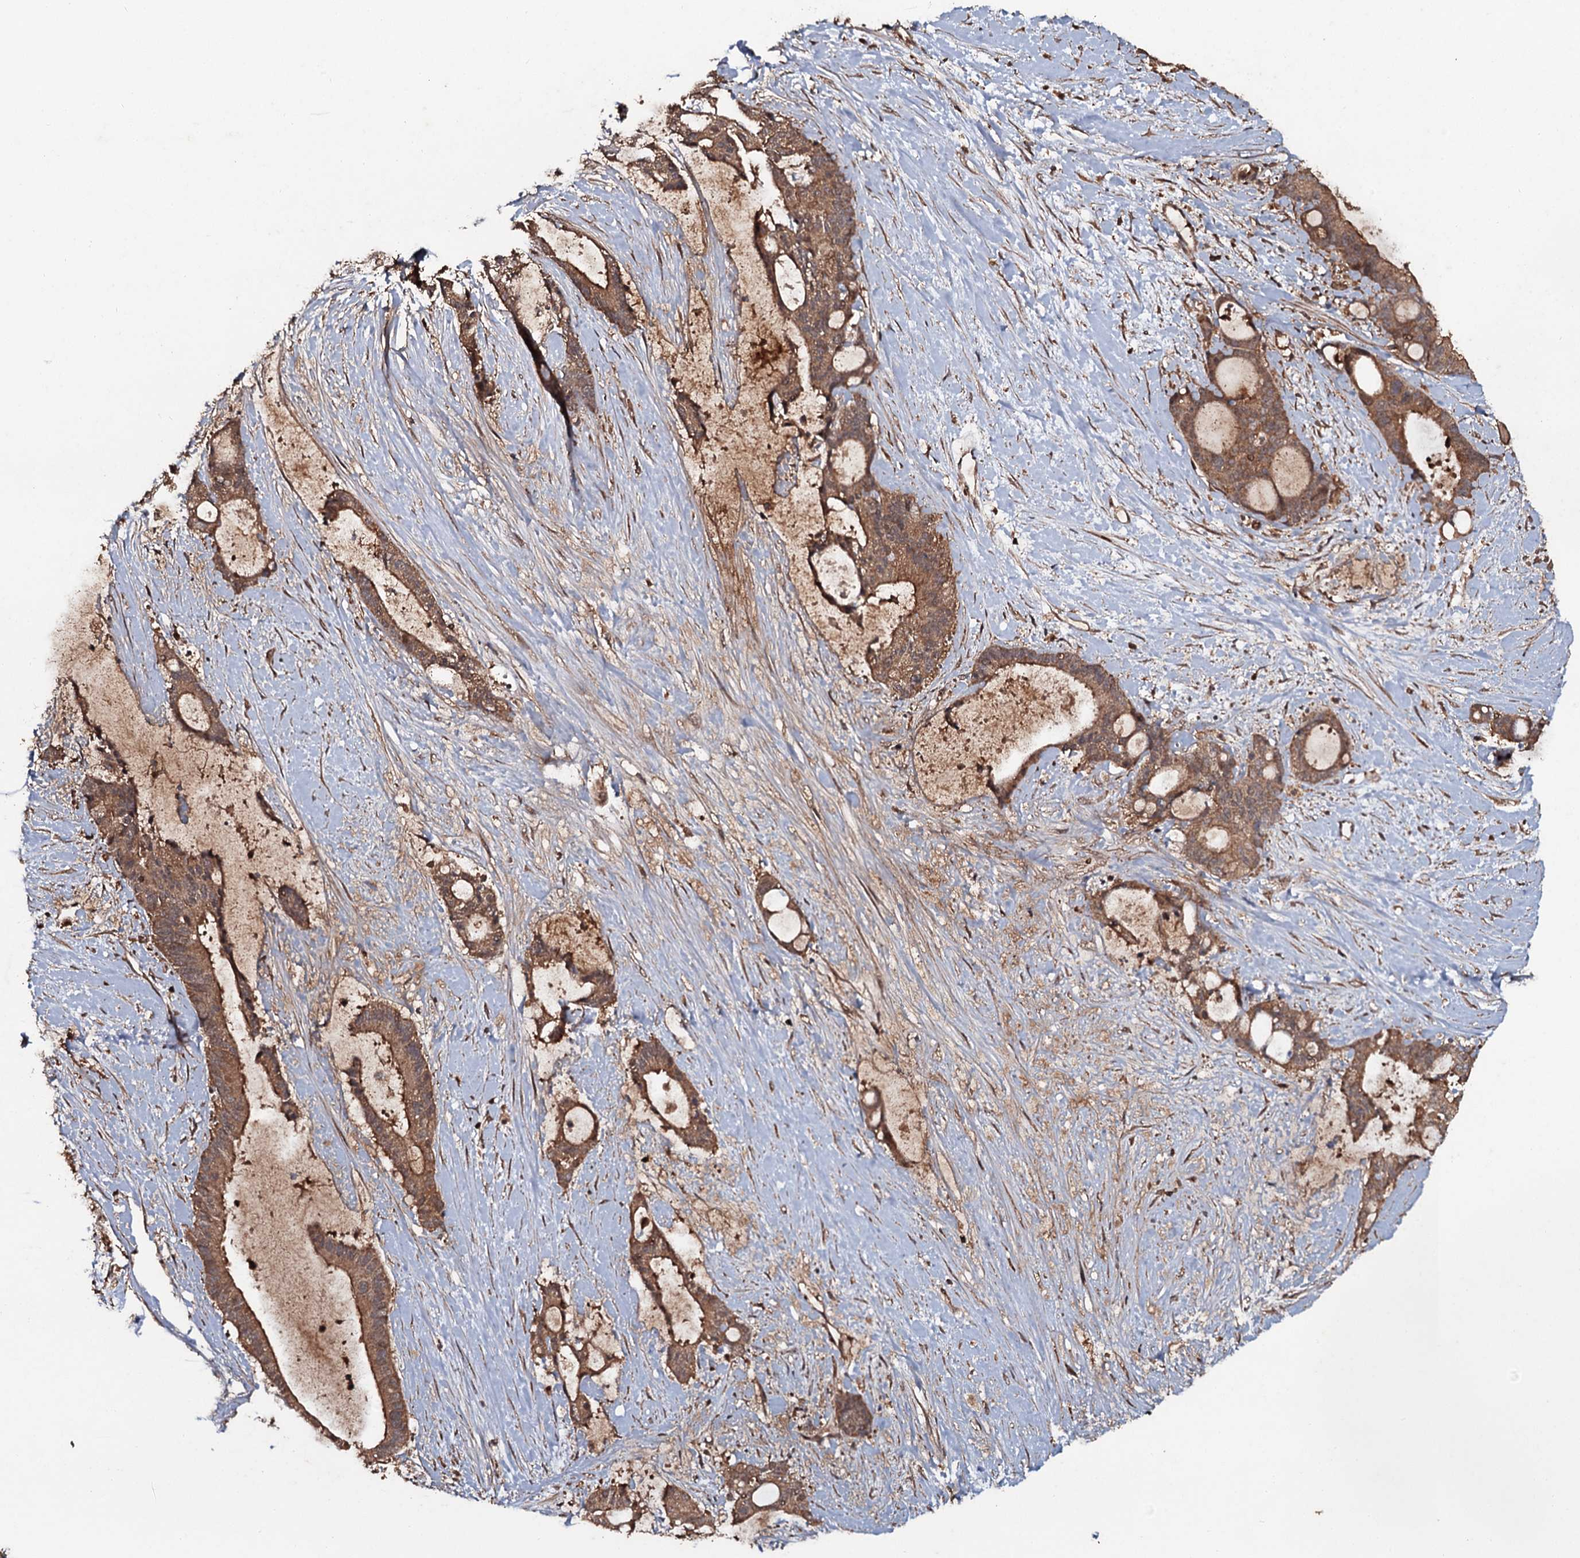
{"staining": {"intensity": "moderate", "quantity": ">75%", "location": "cytoplasmic/membranous"}, "tissue": "liver cancer", "cell_type": "Tumor cells", "image_type": "cancer", "snomed": [{"axis": "morphology", "description": "Normal tissue, NOS"}, {"axis": "morphology", "description": "Cholangiocarcinoma"}, {"axis": "topography", "description": "Liver"}, {"axis": "topography", "description": "Peripheral nerve tissue"}], "caption": "Protein staining displays moderate cytoplasmic/membranous expression in approximately >75% of tumor cells in liver cancer.", "gene": "ADGRG3", "patient": {"sex": "female", "age": 73}}